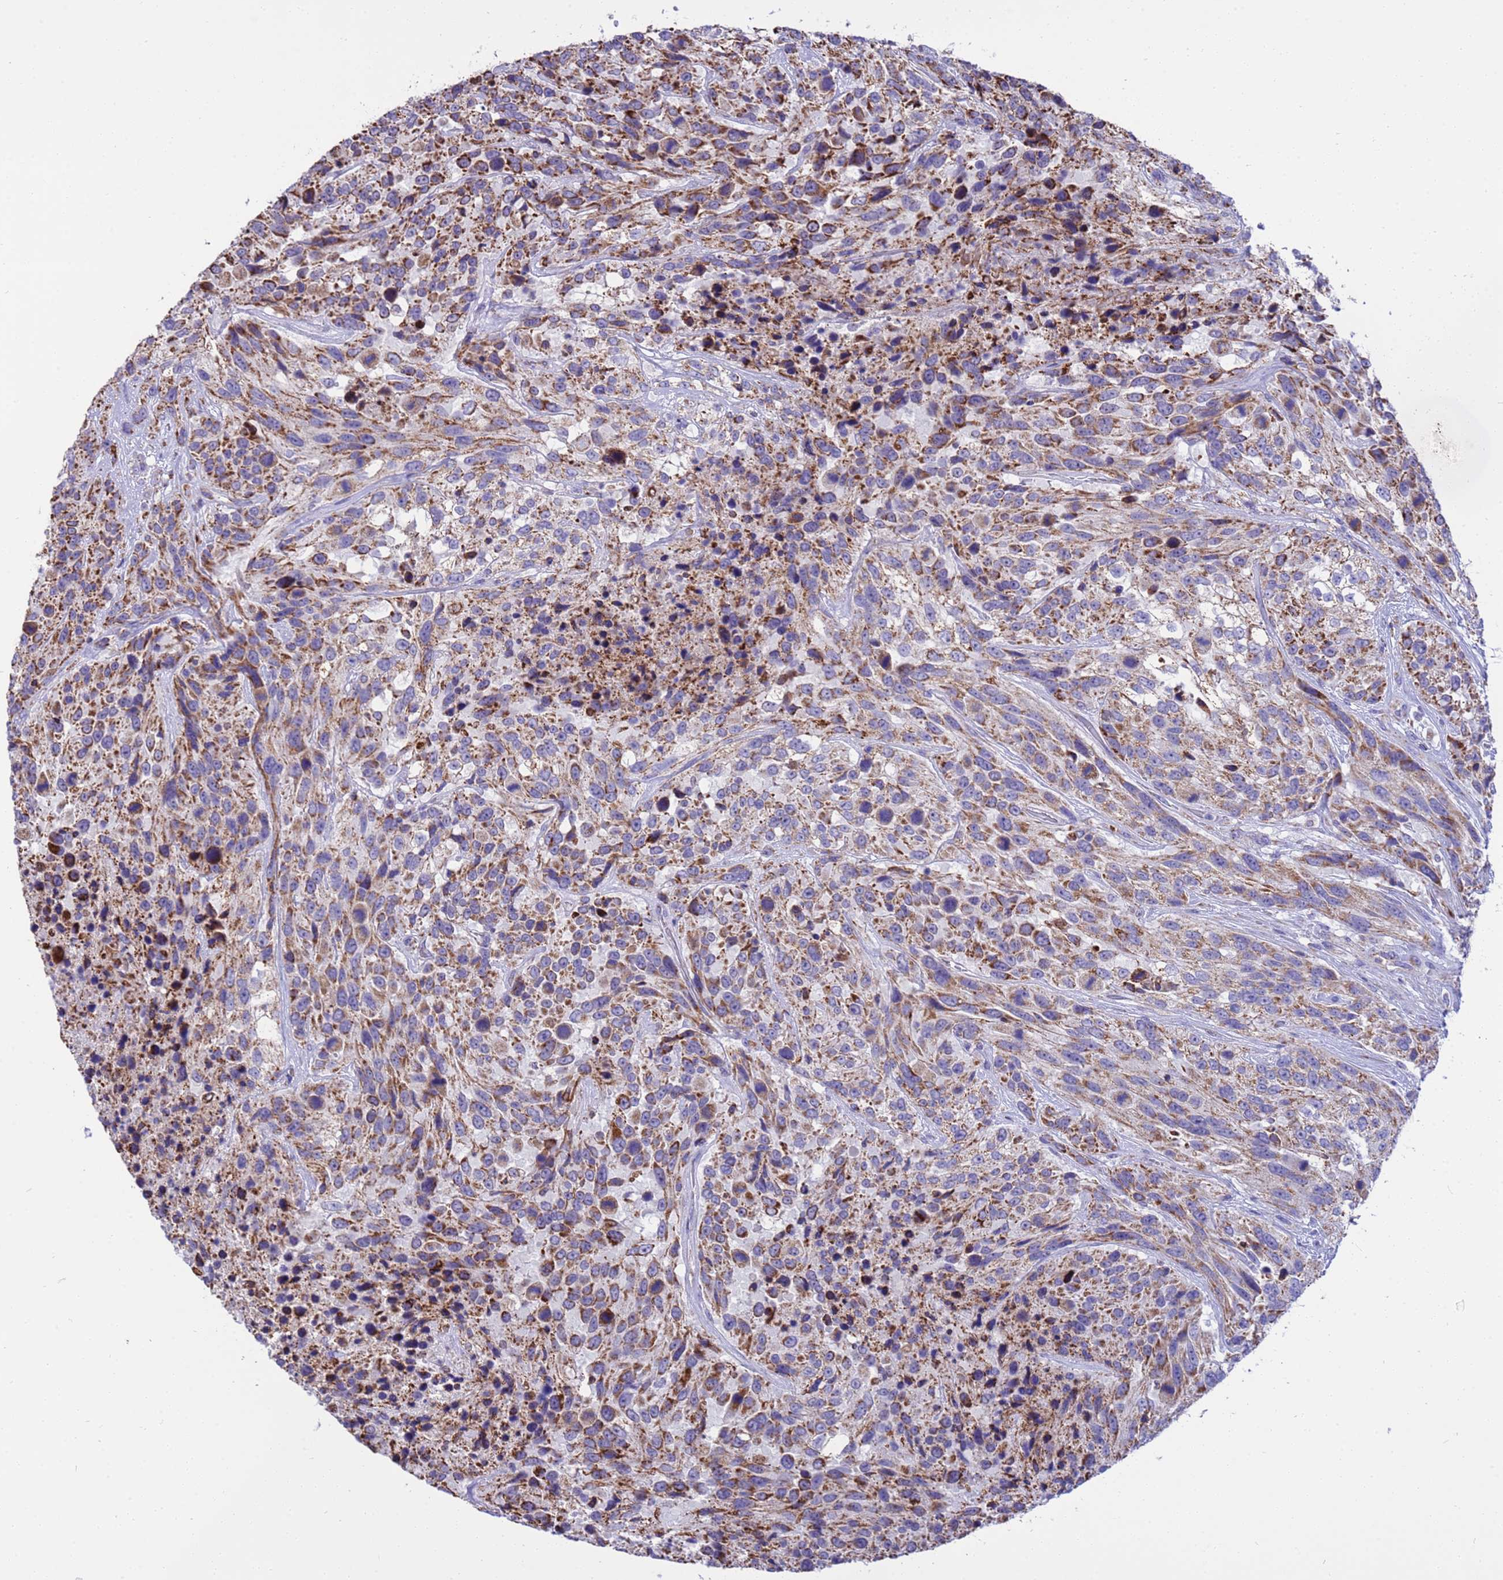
{"staining": {"intensity": "strong", "quantity": "25%-75%", "location": "cytoplasmic/membranous"}, "tissue": "urothelial cancer", "cell_type": "Tumor cells", "image_type": "cancer", "snomed": [{"axis": "morphology", "description": "Urothelial carcinoma, High grade"}, {"axis": "topography", "description": "Urinary bladder"}], "caption": "A photomicrograph of urothelial carcinoma (high-grade) stained for a protein displays strong cytoplasmic/membranous brown staining in tumor cells. Nuclei are stained in blue.", "gene": "RNF165", "patient": {"sex": "female", "age": 70}}